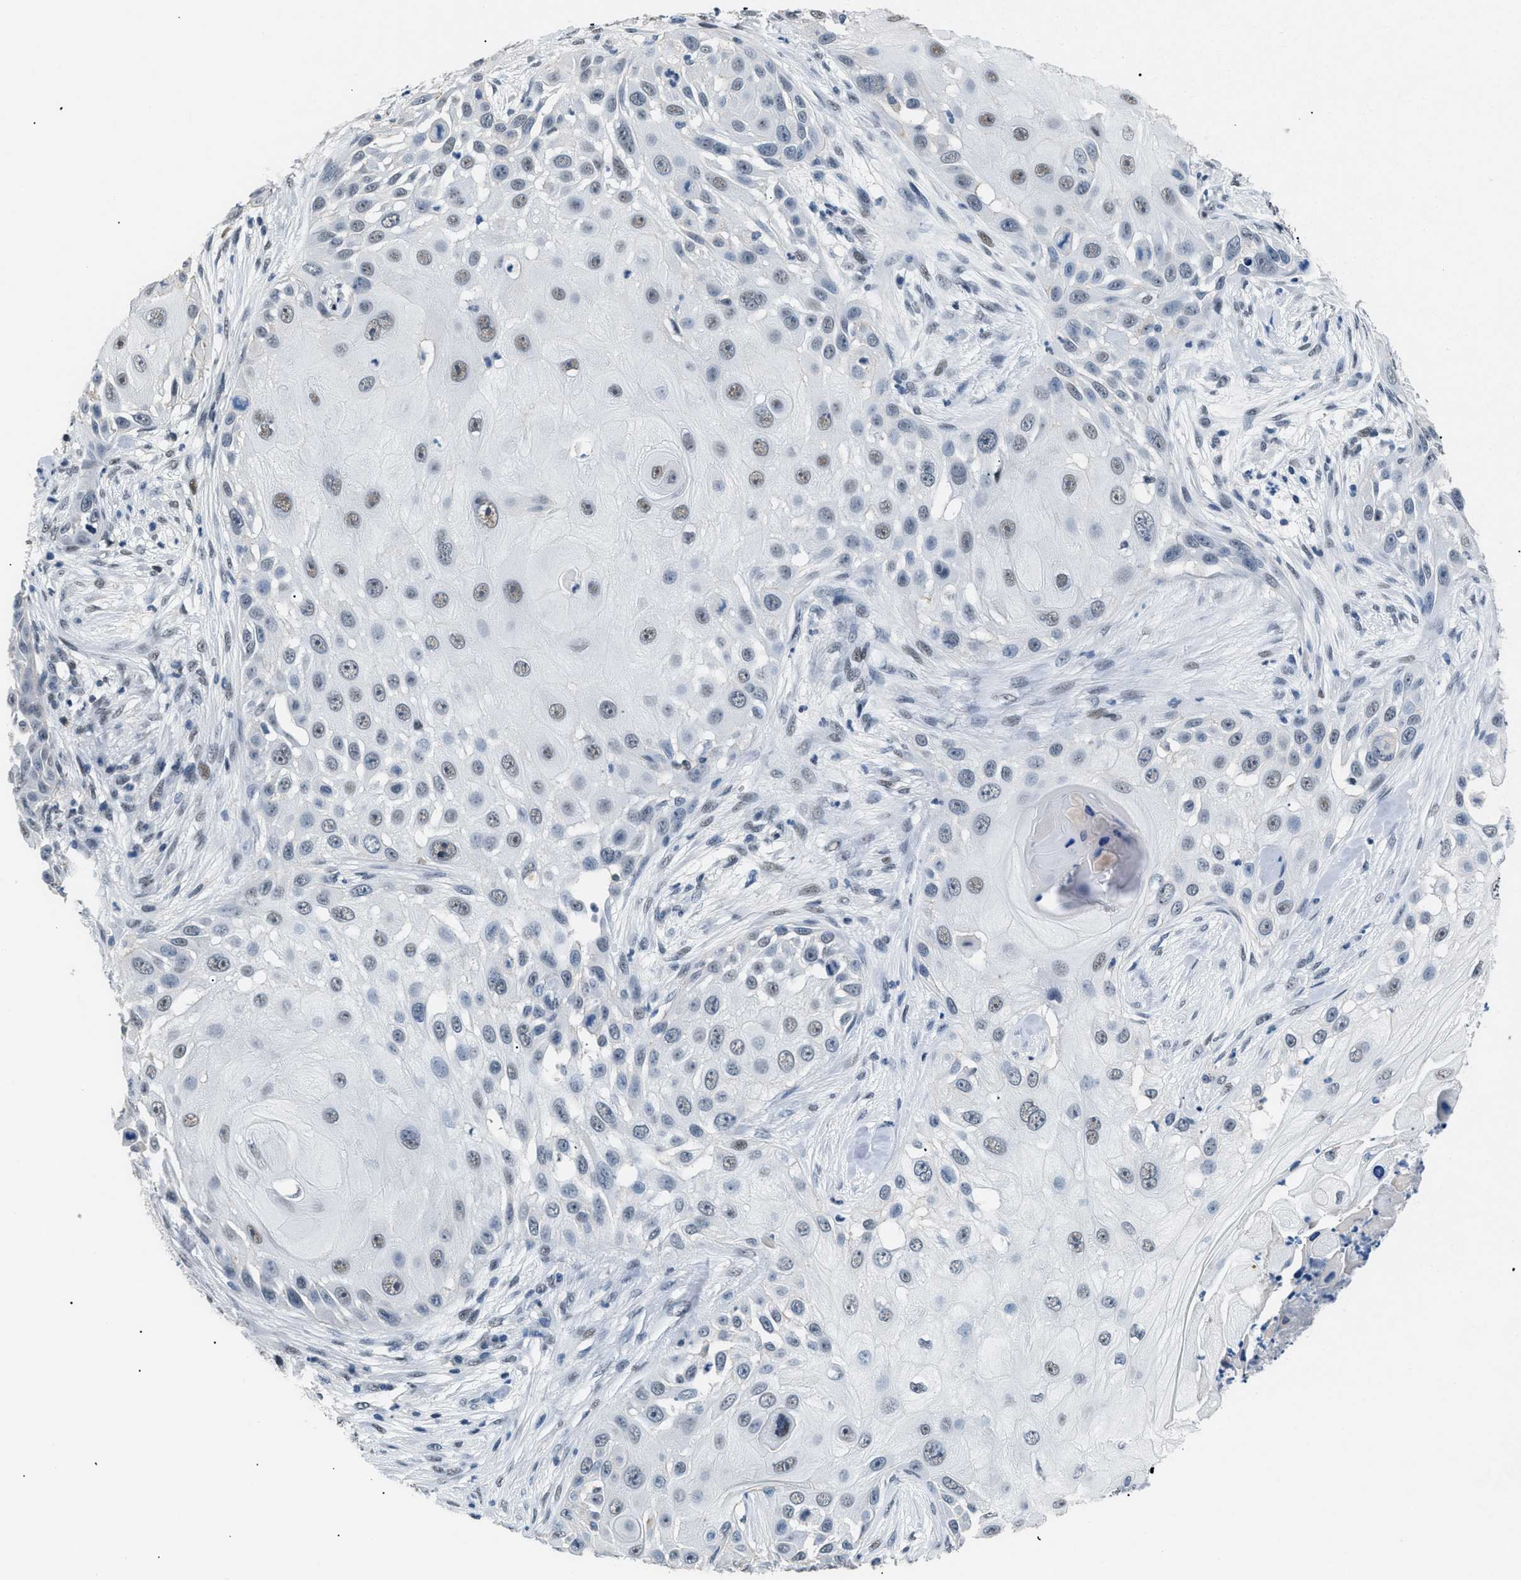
{"staining": {"intensity": "weak", "quantity": "<25%", "location": "nuclear"}, "tissue": "skin cancer", "cell_type": "Tumor cells", "image_type": "cancer", "snomed": [{"axis": "morphology", "description": "Squamous cell carcinoma, NOS"}, {"axis": "topography", "description": "Skin"}], "caption": "Immunohistochemistry (IHC) of human squamous cell carcinoma (skin) shows no expression in tumor cells.", "gene": "KCNC3", "patient": {"sex": "female", "age": 44}}